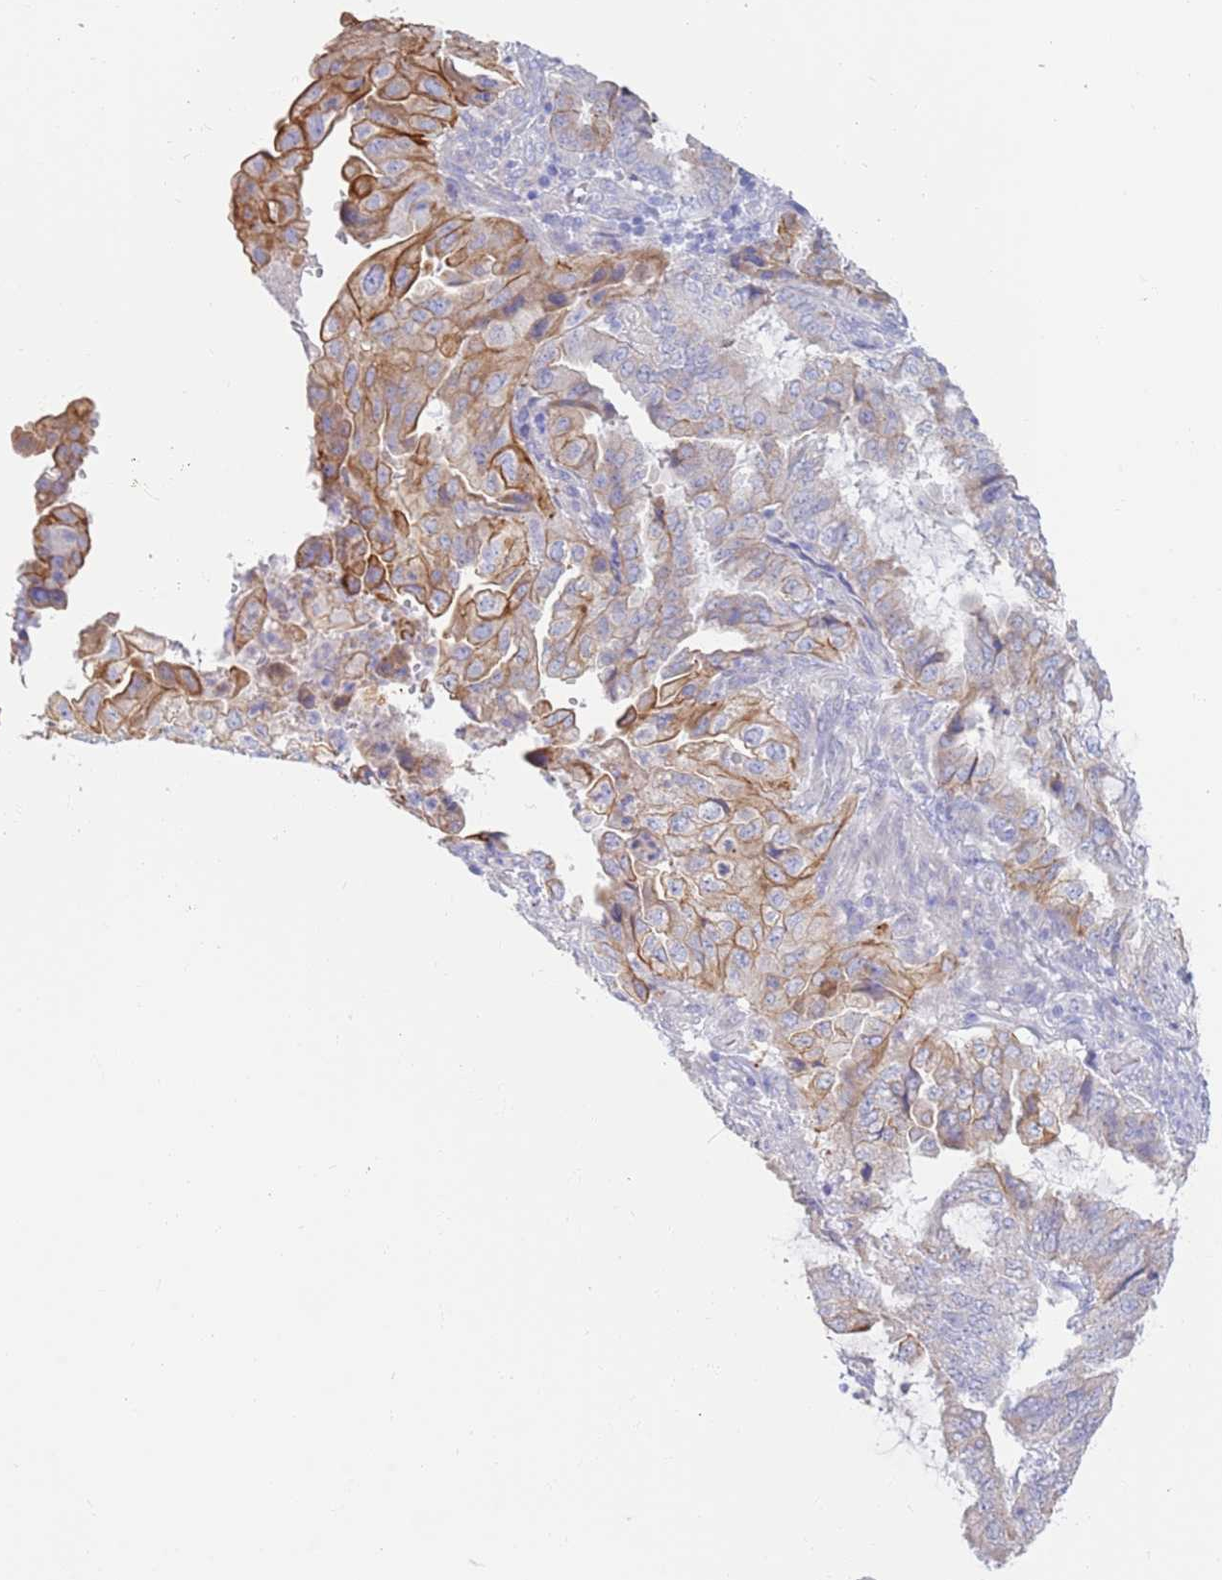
{"staining": {"intensity": "moderate", "quantity": "25%-75%", "location": "cytoplasmic/membranous"}, "tissue": "endometrial cancer", "cell_type": "Tumor cells", "image_type": "cancer", "snomed": [{"axis": "morphology", "description": "Adenocarcinoma, NOS"}, {"axis": "topography", "description": "Endometrium"}], "caption": "Immunohistochemical staining of adenocarcinoma (endometrial) displays medium levels of moderate cytoplasmic/membranous protein staining in approximately 25%-75% of tumor cells.", "gene": "CCDC149", "patient": {"sex": "female", "age": 51}}